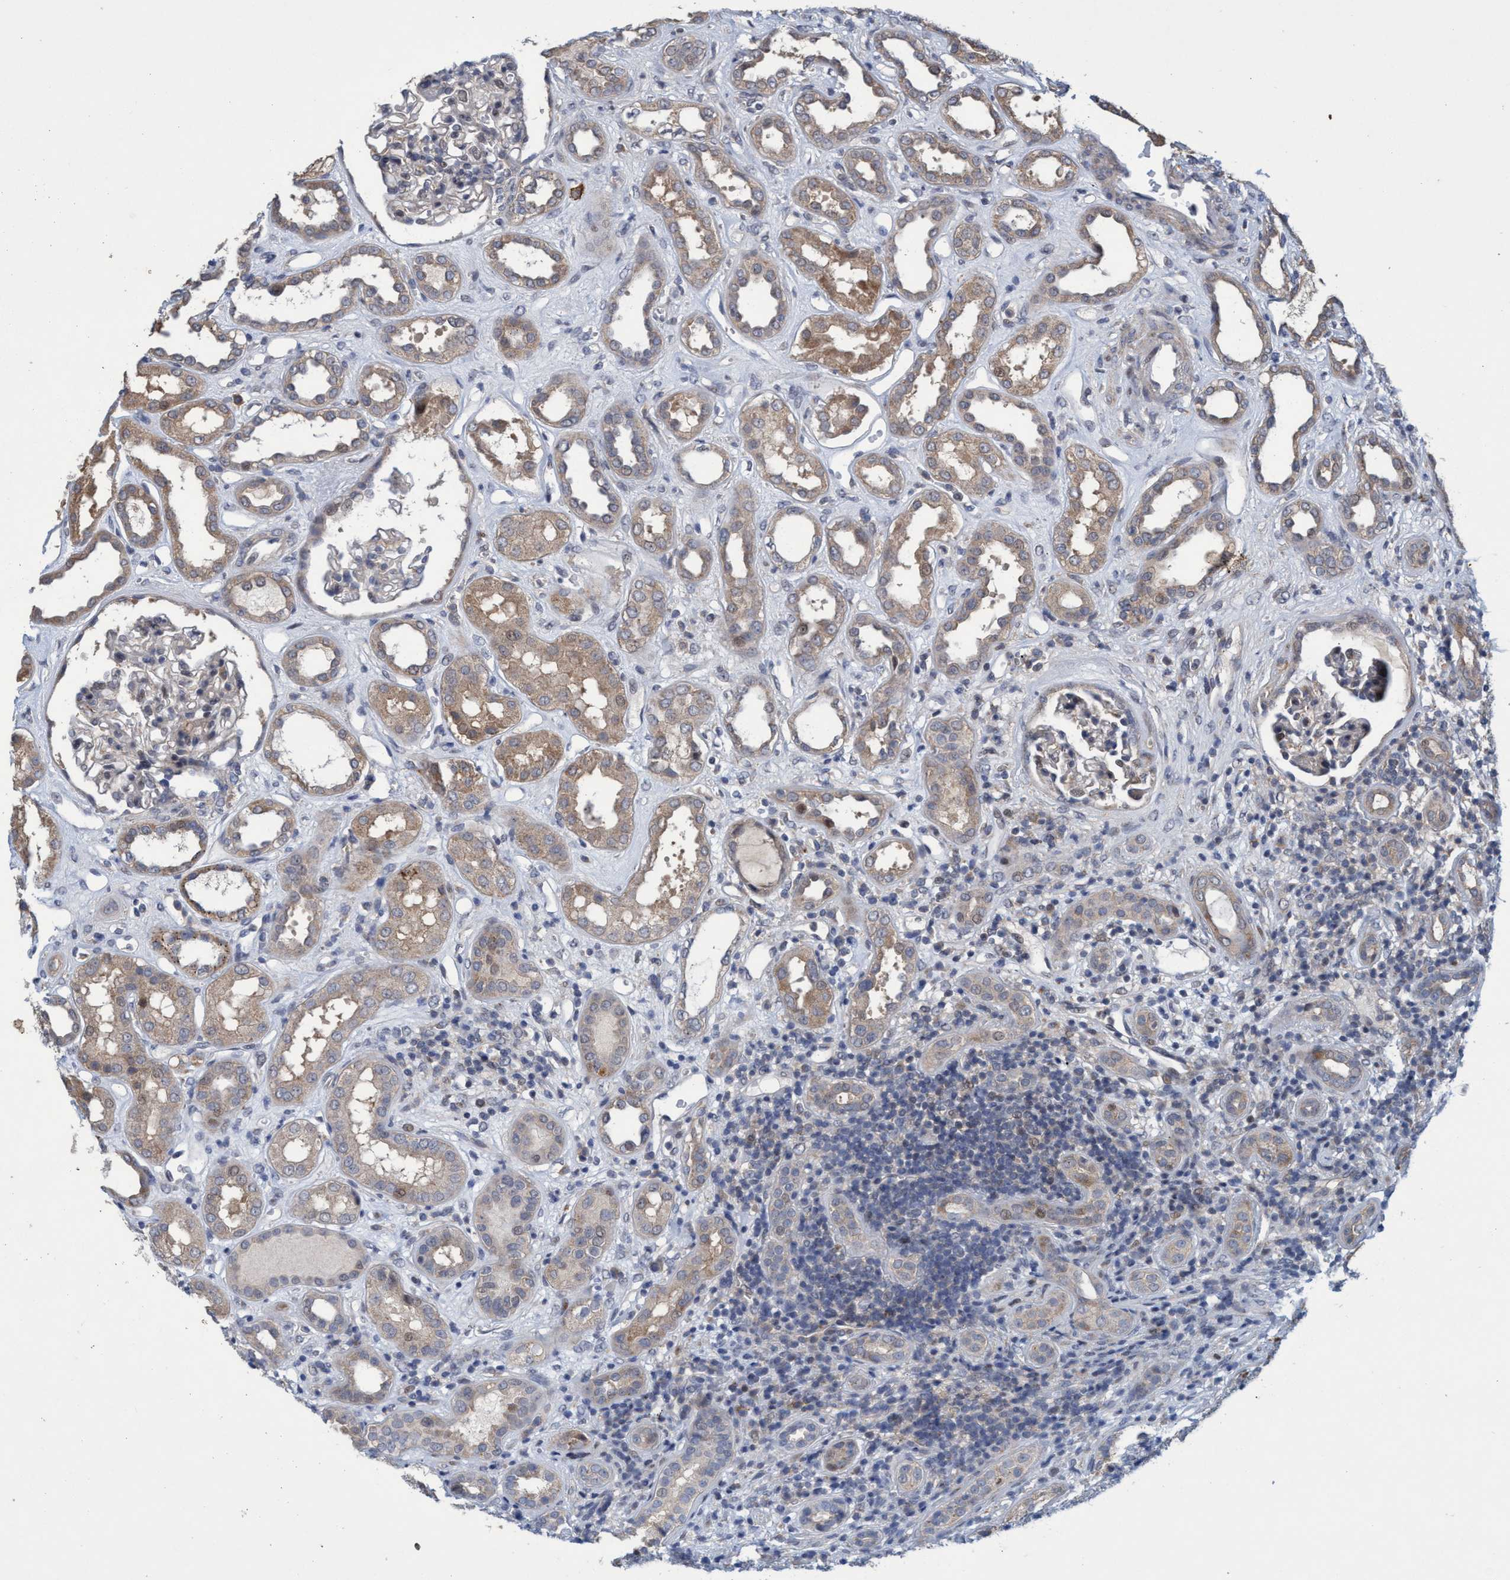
{"staining": {"intensity": "negative", "quantity": "none", "location": "none"}, "tissue": "kidney", "cell_type": "Cells in glomeruli", "image_type": "normal", "snomed": [{"axis": "morphology", "description": "Normal tissue, NOS"}, {"axis": "topography", "description": "Kidney"}], "caption": "Immunohistochemical staining of unremarkable kidney reveals no significant expression in cells in glomeruli. (Immunohistochemistry (ihc), brightfield microscopy, high magnification).", "gene": "ZNF677", "patient": {"sex": "male", "age": 59}}